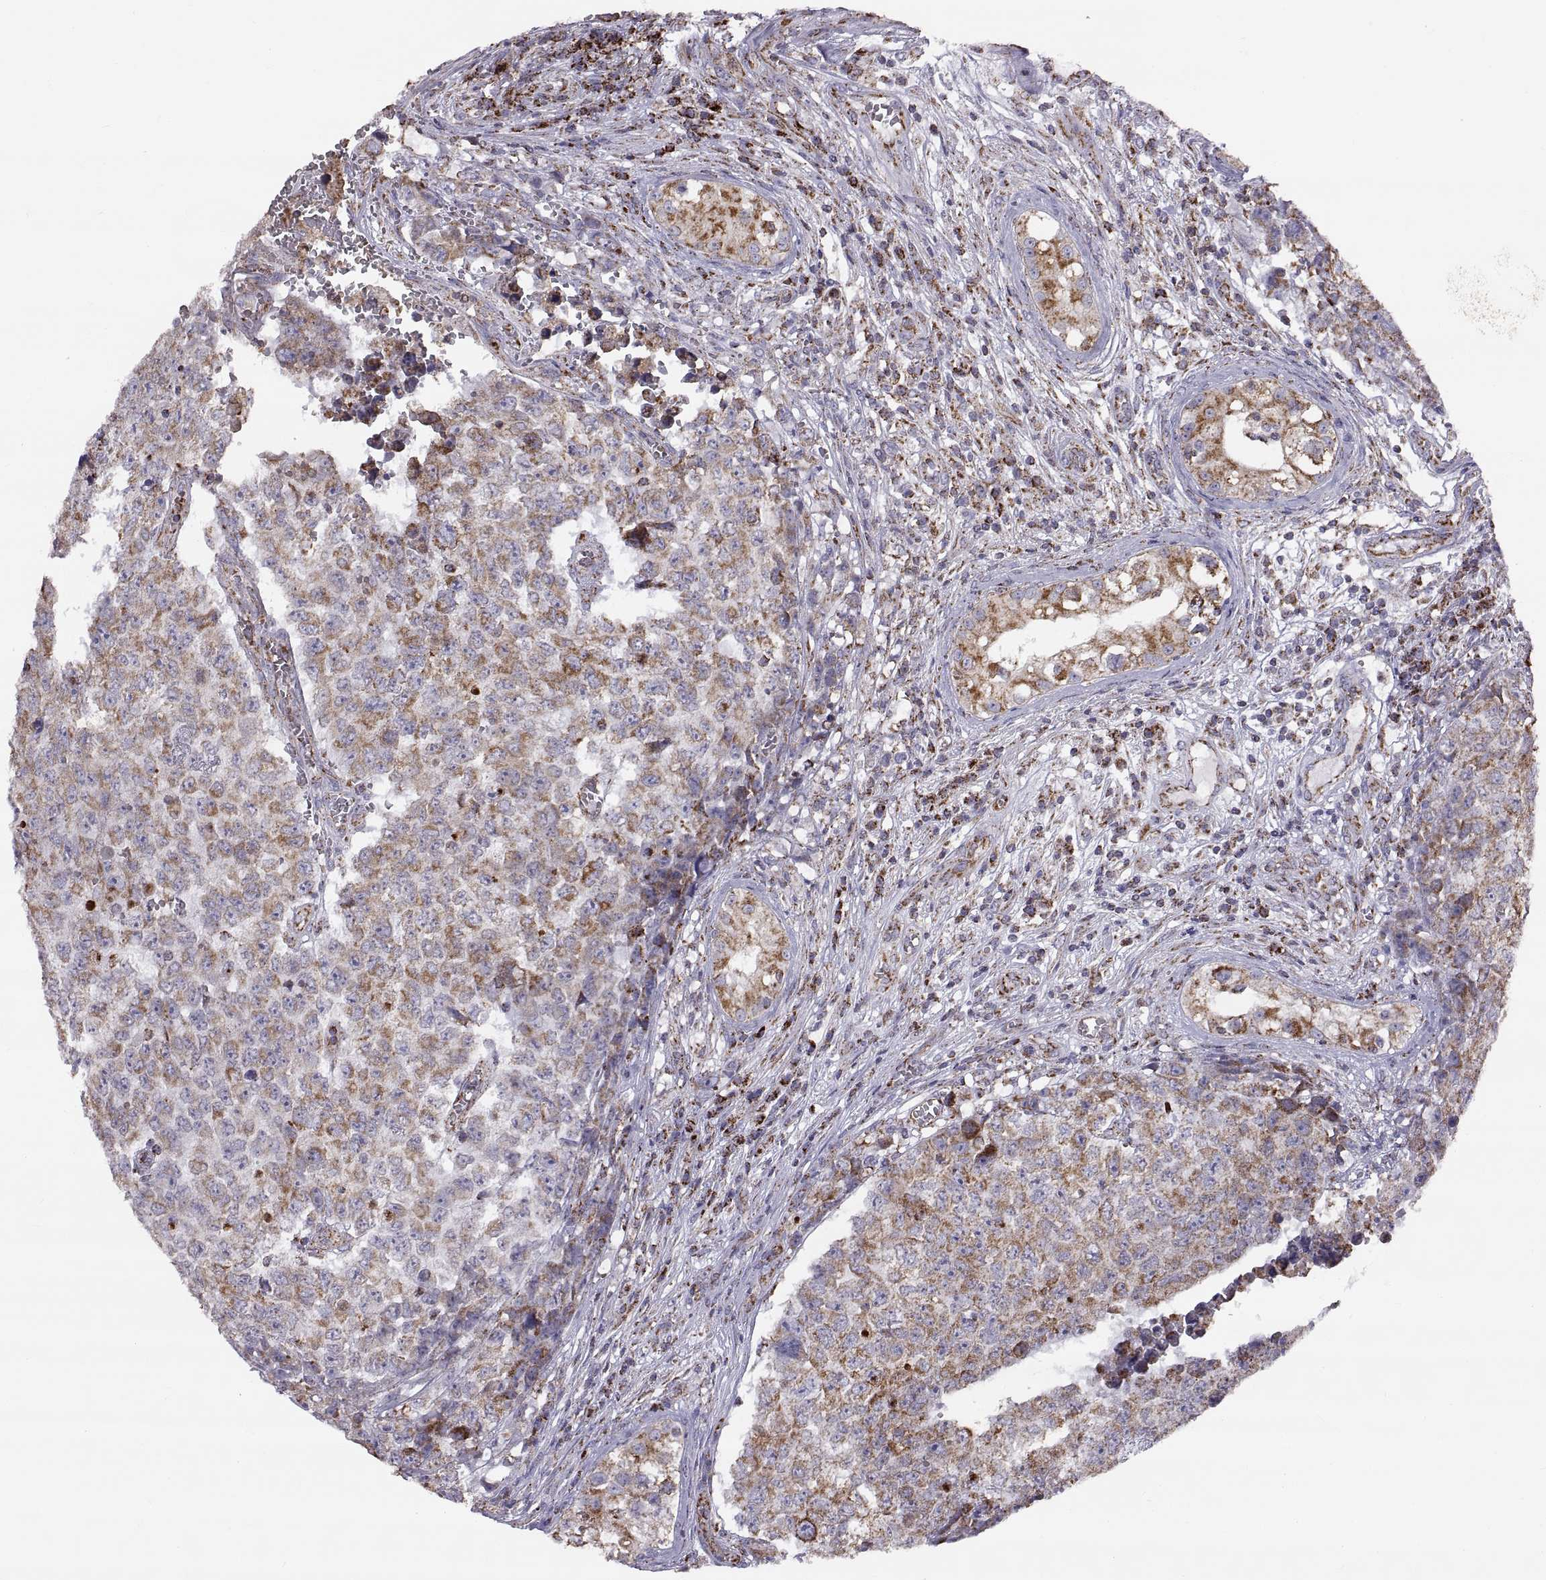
{"staining": {"intensity": "moderate", "quantity": ">75%", "location": "cytoplasmic/membranous"}, "tissue": "testis cancer", "cell_type": "Tumor cells", "image_type": "cancer", "snomed": [{"axis": "morphology", "description": "Carcinoma, Embryonal, NOS"}, {"axis": "topography", "description": "Testis"}], "caption": "Immunohistochemistry (IHC) (DAB (3,3'-diaminobenzidine)) staining of testis cancer reveals moderate cytoplasmic/membranous protein staining in approximately >75% of tumor cells. (brown staining indicates protein expression, while blue staining denotes nuclei).", "gene": "ARSD", "patient": {"sex": "male", "age": 23}}